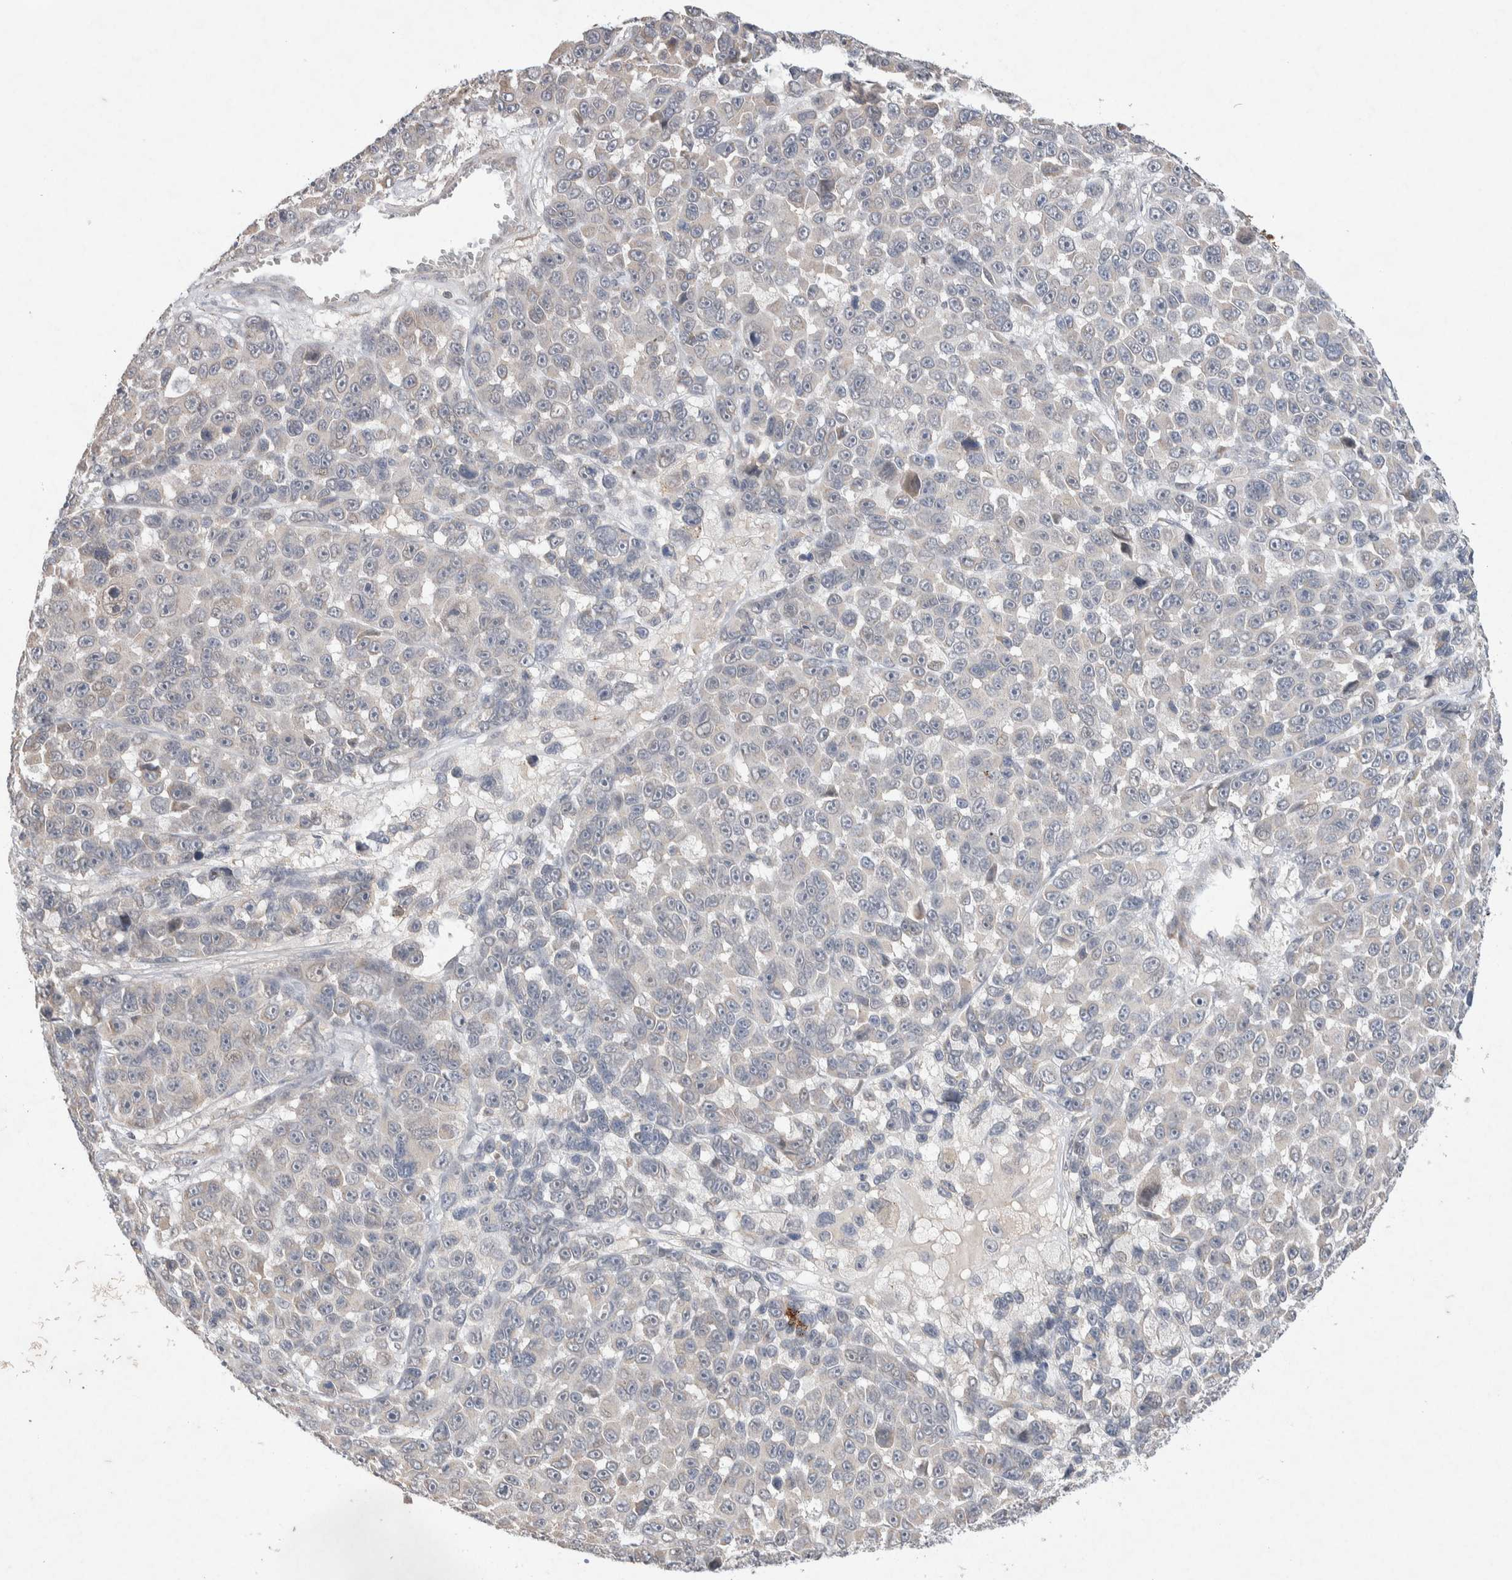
{"staining": {"intensity": "negative", "quantity": "none", "location": "none"}, "tissue": "melanoma", "cell_type": "Tumor cells", "image_type": "cancer", "snomed": [{"axis": "morphology", "description": "Malignant melanoma, NOS"}, {"axis": "topography", "description": "Skin"}], "caption": "High power microscopy micrograph of an immunohistochemistry photomicrograph of malignant melanoma, revealing no significant staining in tumor cells.", "gene": "CMTM4", "patient": {"sex": "male", "age": 53}}